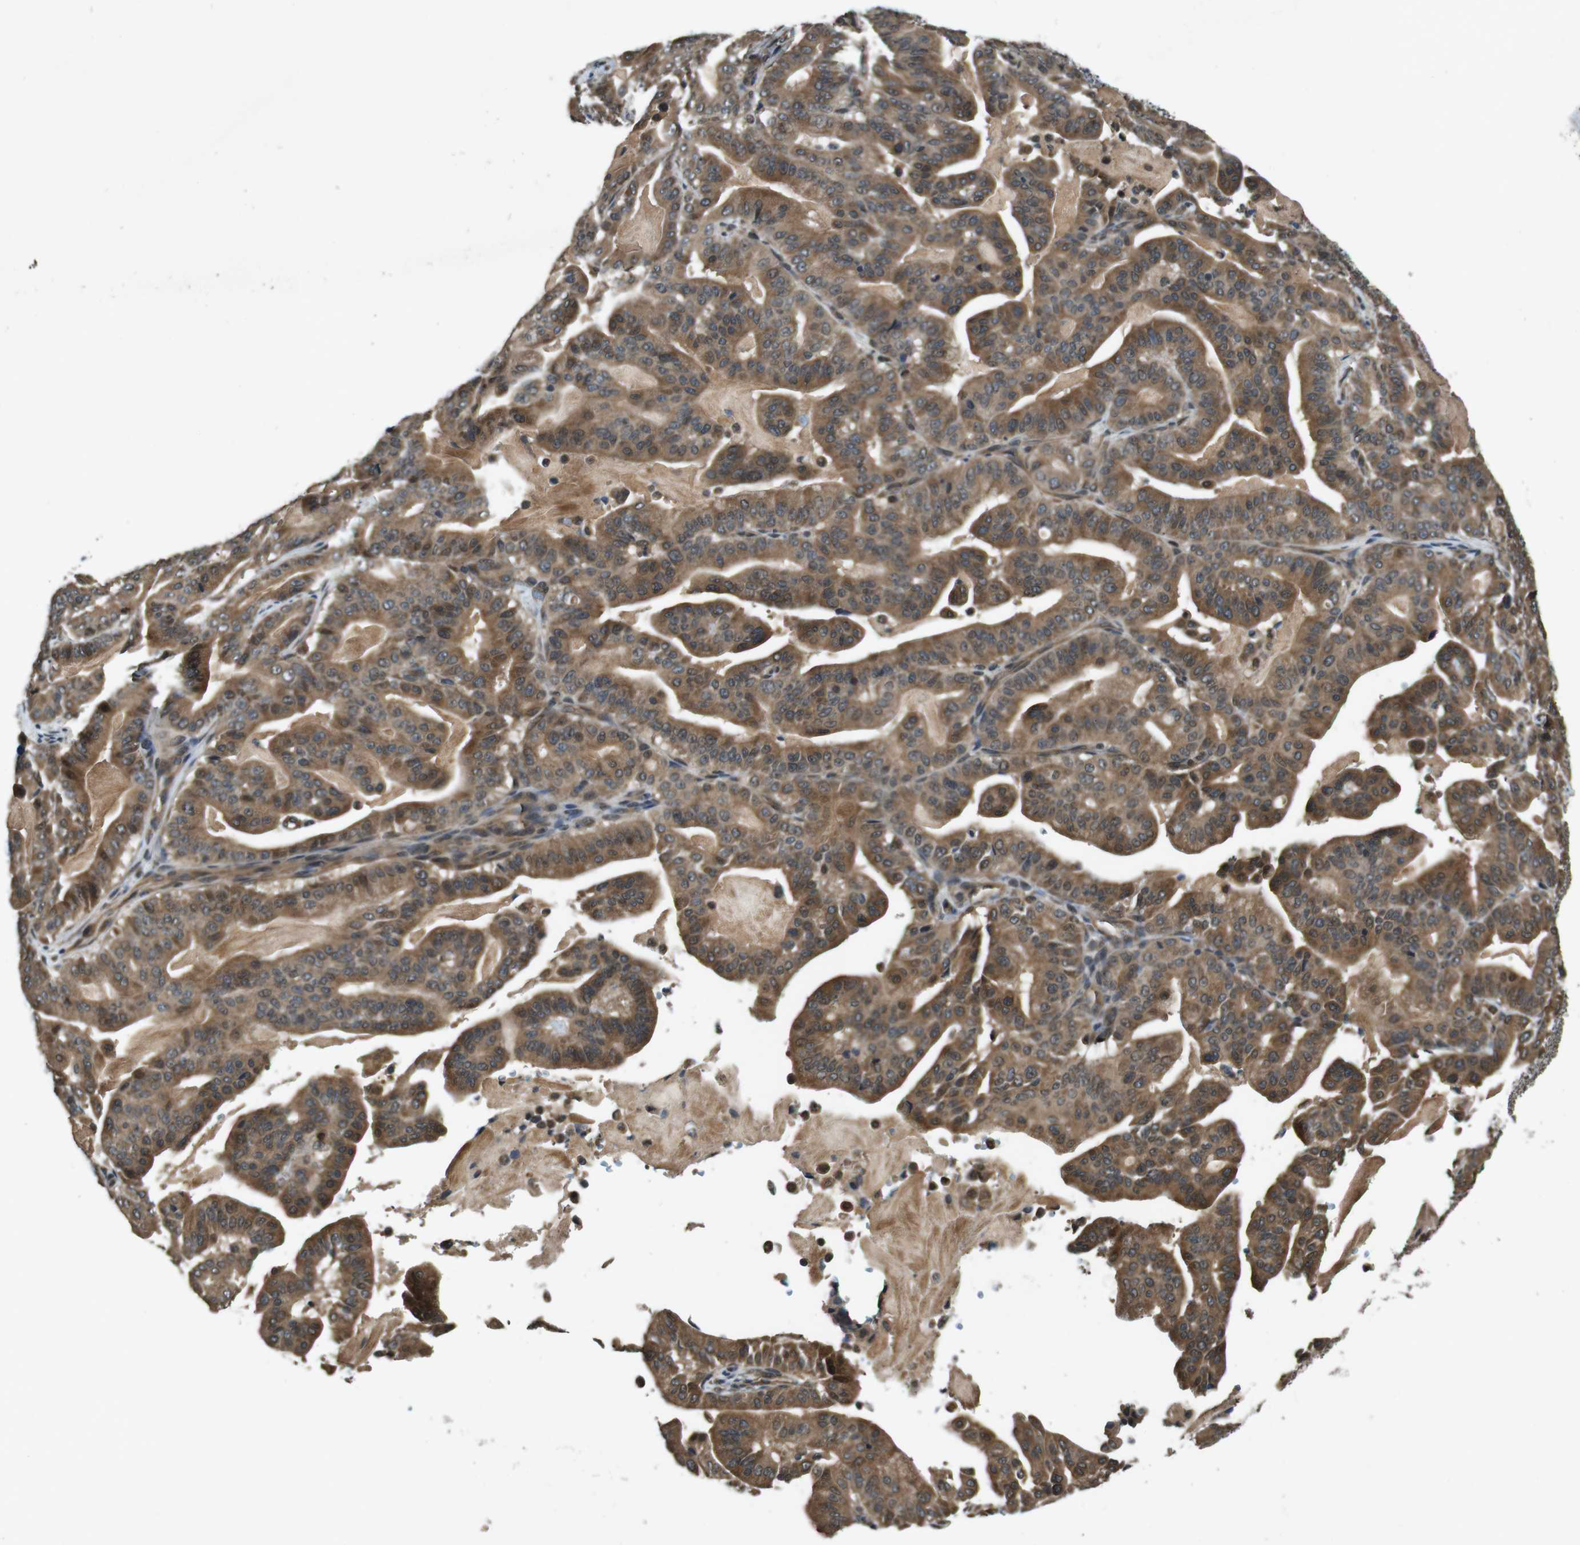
{"staining": {"intensity": "moderate", "quantity": ">75%", "location": "cytoplasmic/membranous"}, "tissue": "pancreatic cancer", "cell_type": "Tumor cells", "image_type": "cancer", "snomed": [{"axis": "morphology", "description": "Adenocarcinoma, NOS"}, {"axis": "topography", "description": "Pancreas"}], "caption": "Protein expression analysis of human adenocarcinoma (pancreatic) reveals moderate cytoplasmic/membranous positivity in approximately >75% of tumor cells. The staining was performed using DAB (3,3'-diaminobenzidine) to visualize the protein expression in brown, while the nuclei were stained in blue with hematoxylin (Magnification: 20x).", "gene": "SOCS1", "patient": {"sex": "male", "age": 63}}